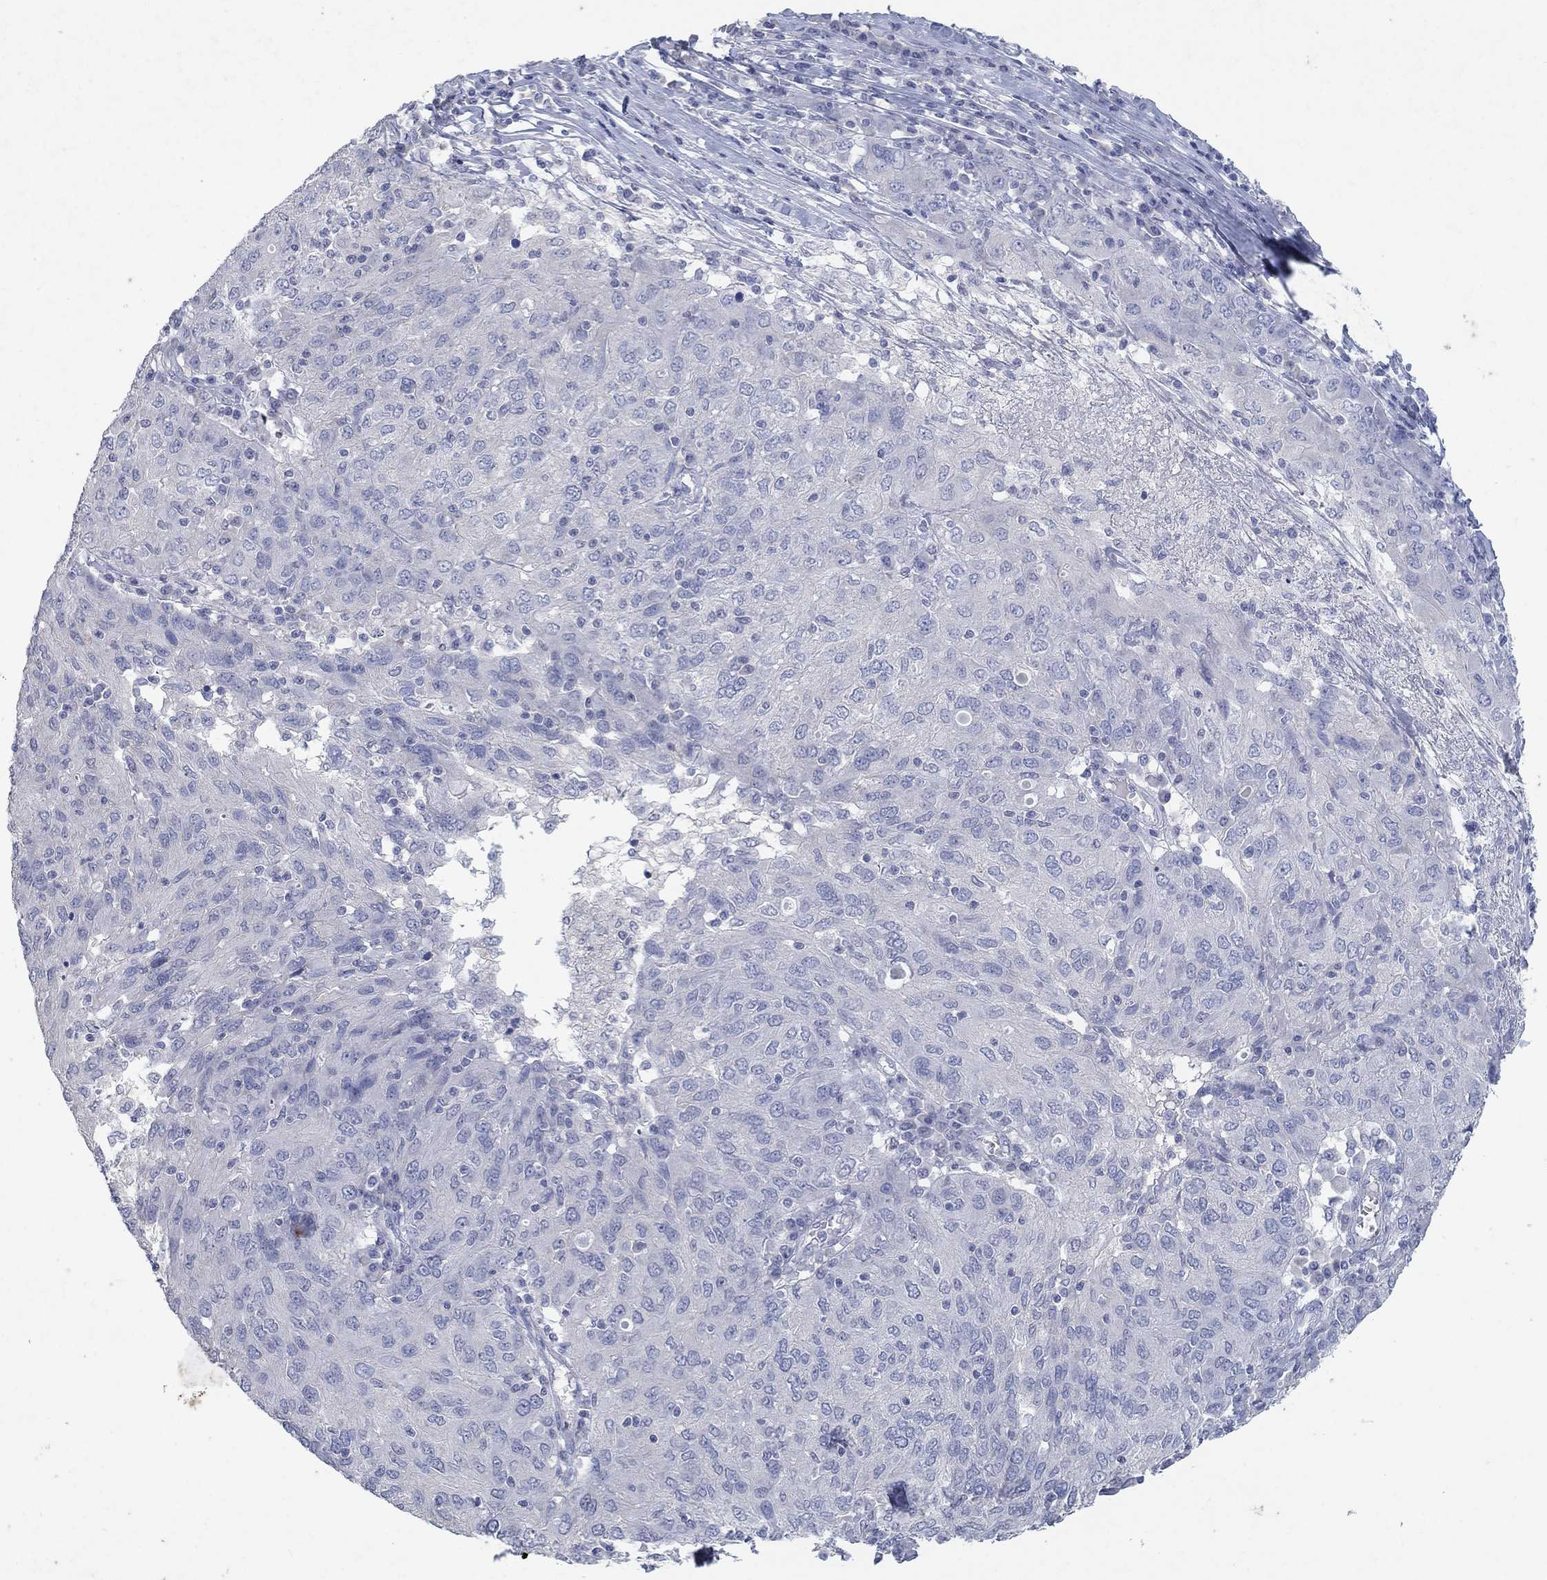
{"staining": {"intensity": "negative", "quantity": "none", "location": "none"}, "tissue": "ovarian cancer", "cell_type": "Tumor cells", "image_type": "cancer", "snomed": [{"axis": "morphology", "description": "Carcinoma, endometroid"}, {"axis": "topography", "description": "Ovary"}], "caption": "The histopathology image displays no staining of tumor cells in ovarian endometroid carcinoma.", "gene": "KRT40", "patient": {"sex": "female", "age": 50}}